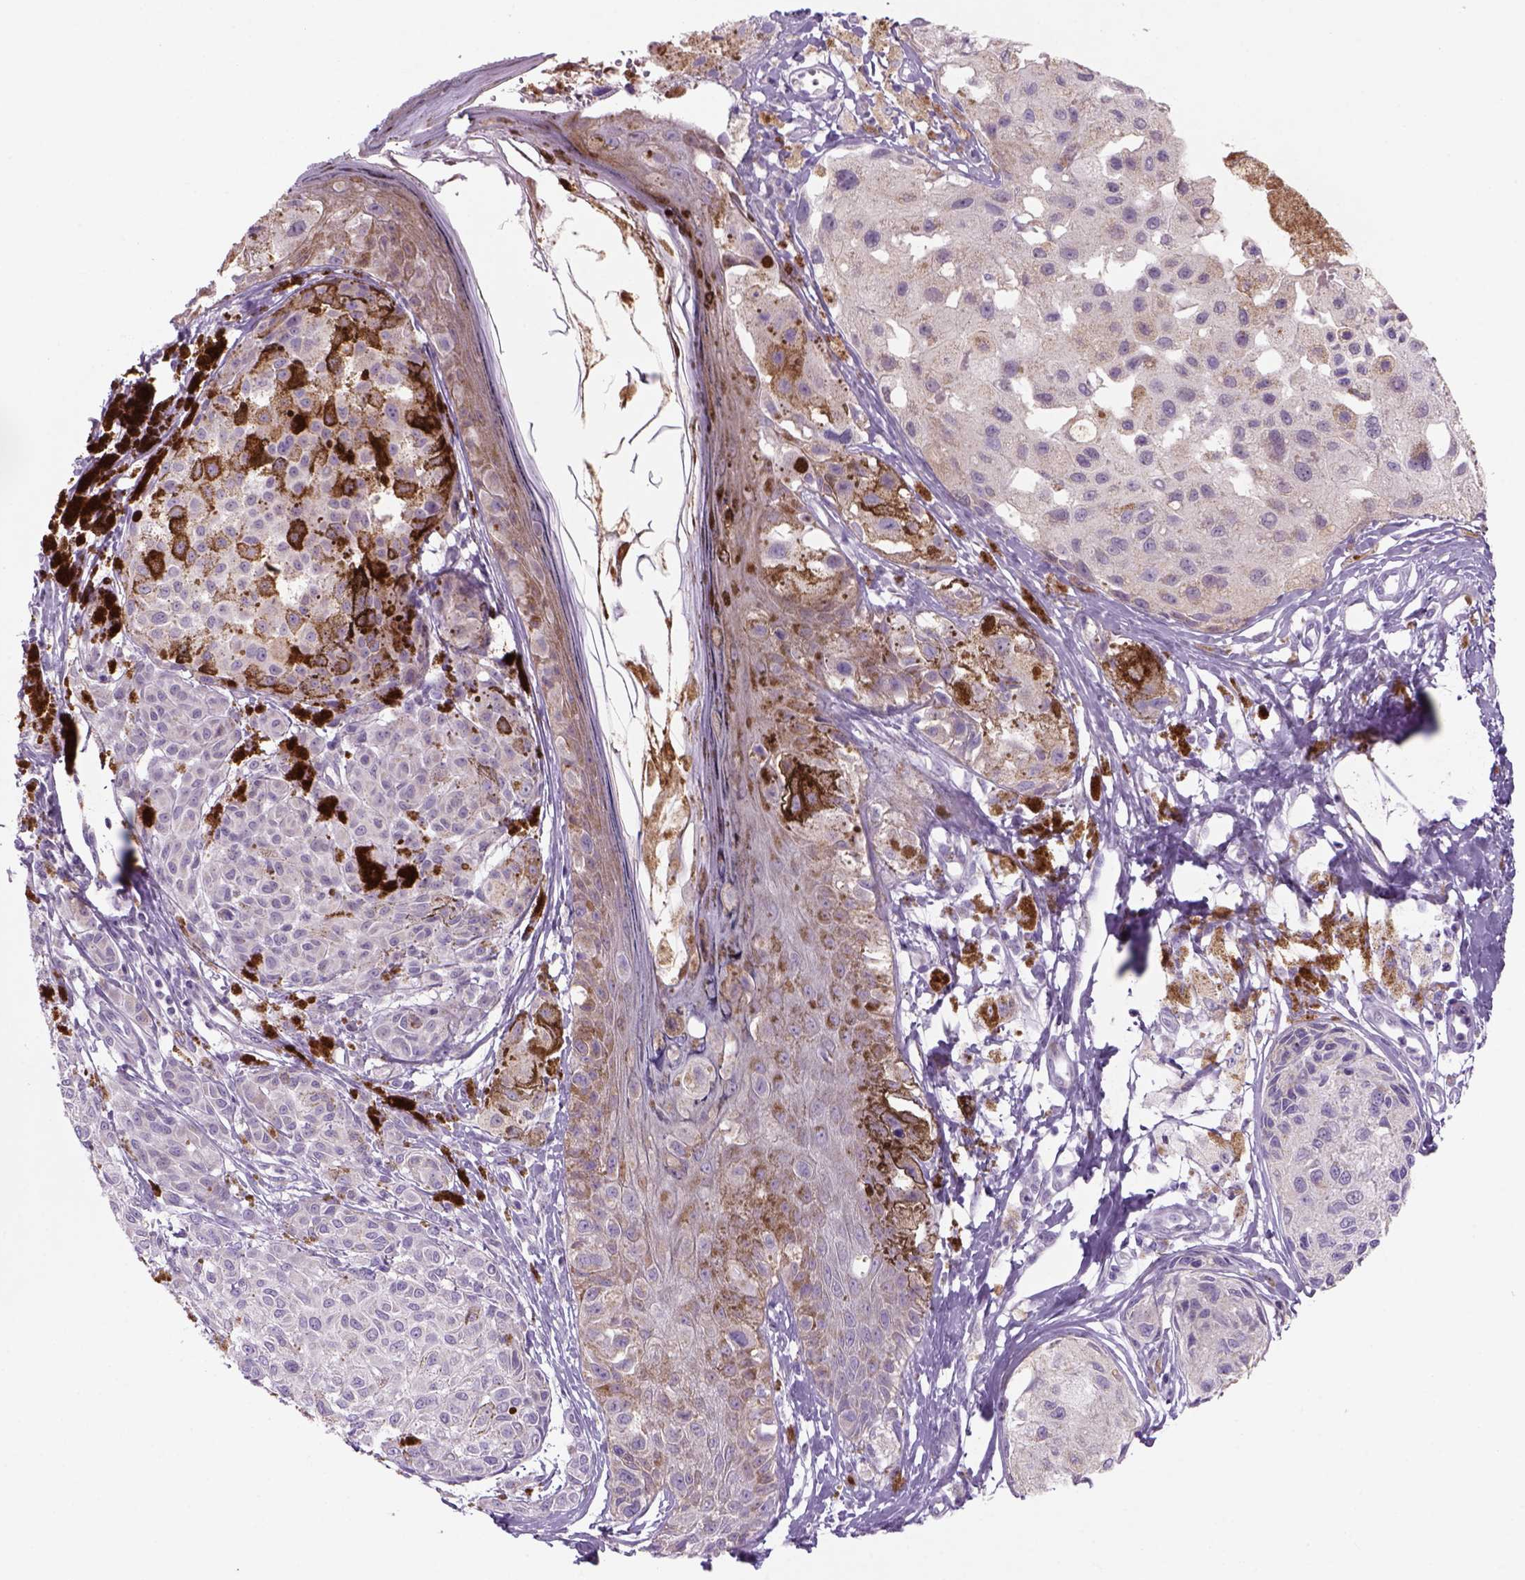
{"staining": {"intensity": "weak", "quantity": "25%-75%", "location": "cytoplasmic/membranous"}, "tissue": "melanoma", "cell_type": "Tumor cells", "image_type": "cancer", "snomed": [{"axis": "morphology", "description": "Malignant melanoma, NOS"}, {"axis": "topography", "description": "Skin"}], "caption": "Immunohistochemical staining of human melanoma shows low levels of weak cytoplasmic/membranous staining in about 25%-75% of tumor cells.", "gene": "ADGRV1", "patient": {"sex": "female", "age": 38}}